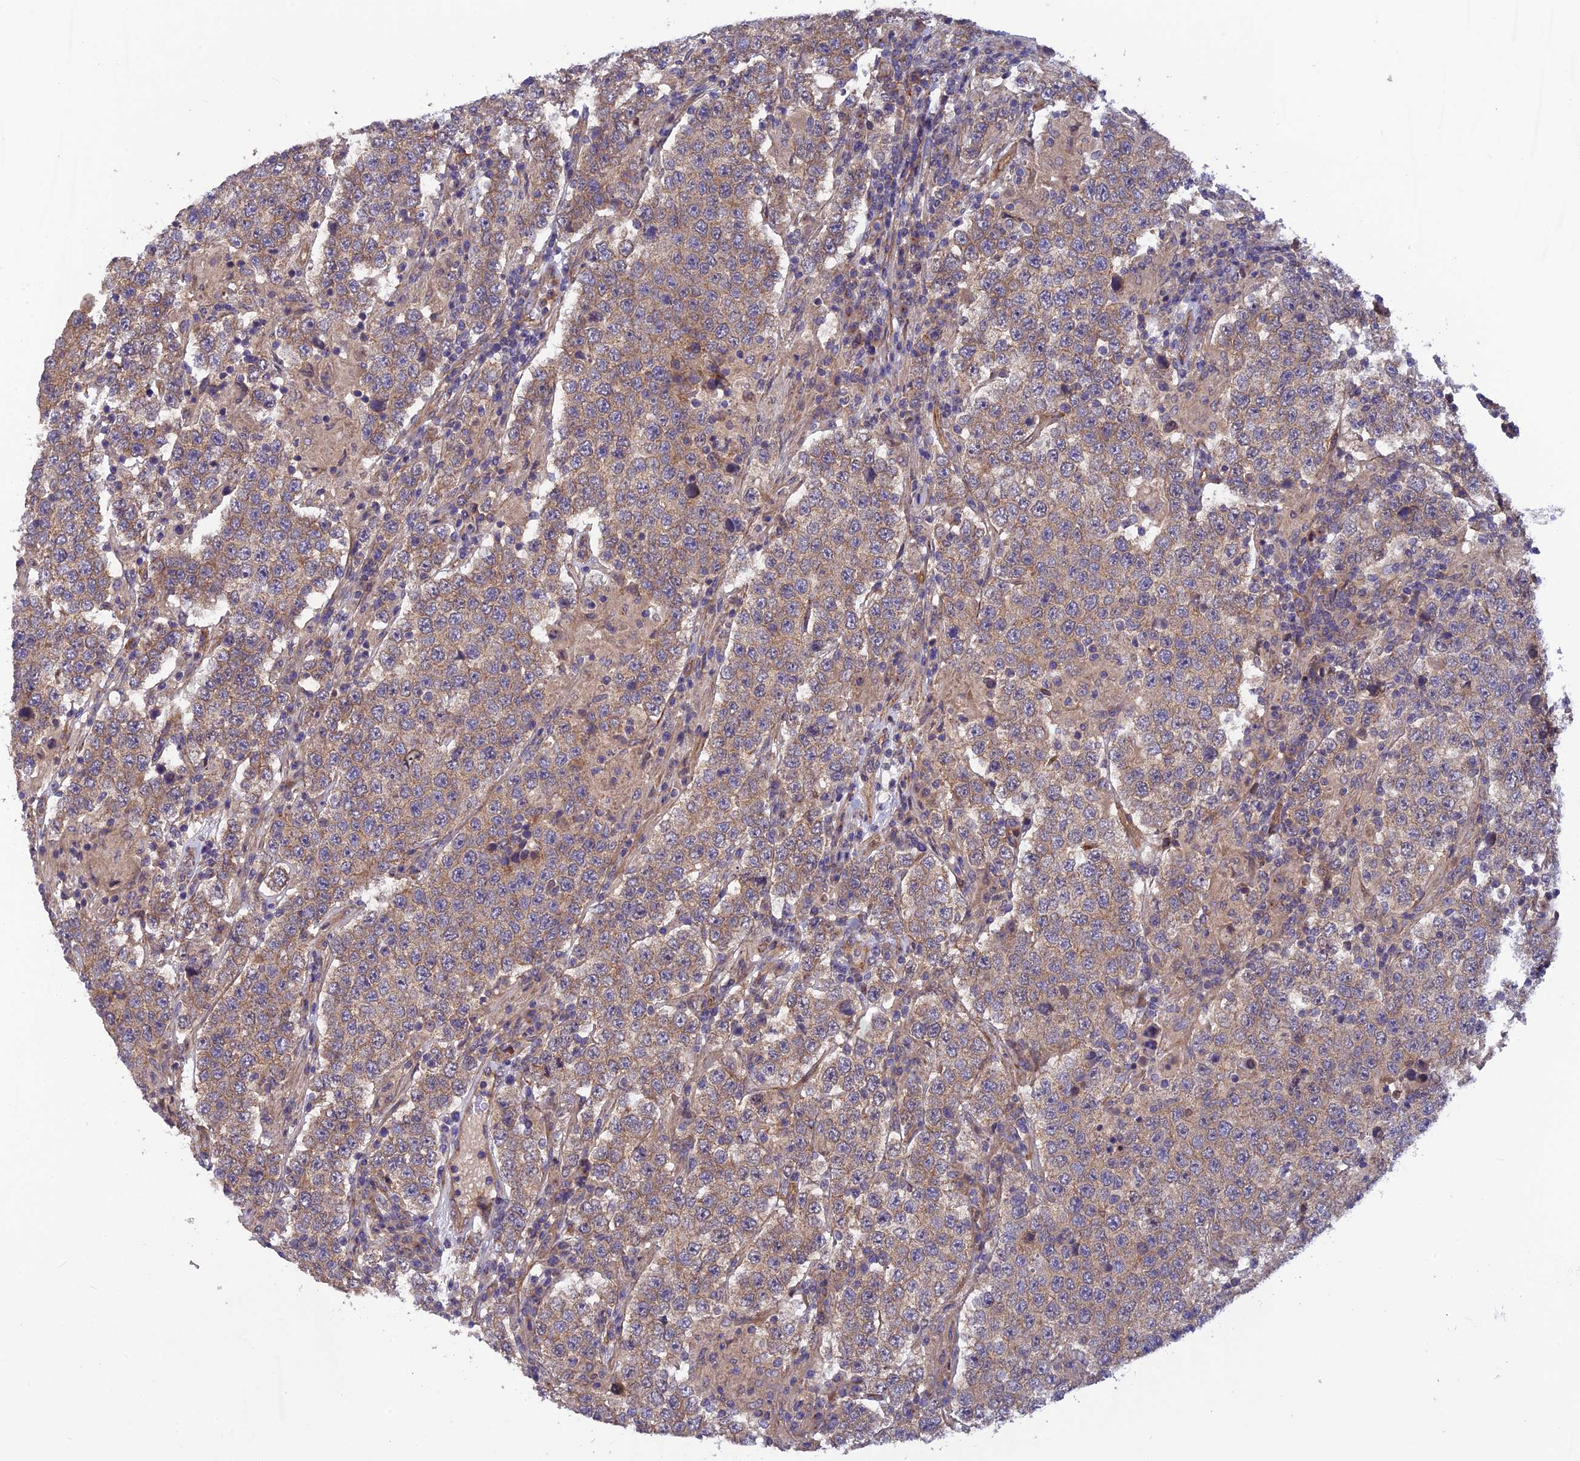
{"staining": {"intensity": "moderate", "quantity": ">75%", "location": "cytoplasmic/membranous"}, "tissue": "testis cancer", "cell_type": "Tumor cells", "image_type": "cancer", "snomed": [{"axis": "morphology", "description": "Normal tissue, NOS"}, {"axis": "morphology", "description": "Urothelial carcinoma, High grade"}, {"axis": "morphology", "description": "Seminoma, NOS"}, {"axis": "morphology", "description": "Carcinoma, Embryonal, NOS"}, {"axis": "topography", "description": "Urinary bladder"}, {"axis": "topography", "description": "Testis"}], "caption": "Moderate cytoplasmic/membranous expression is appreciated in approximately >75% of tumor cells in testis embryonal carcinoma. Using DAB (brown) and hematoxylin (blue) stains, captured at high magnification using brightfield microscopy.", "gene": "ADAMTS15", "patient": {"sex": "male", "age": 41}}